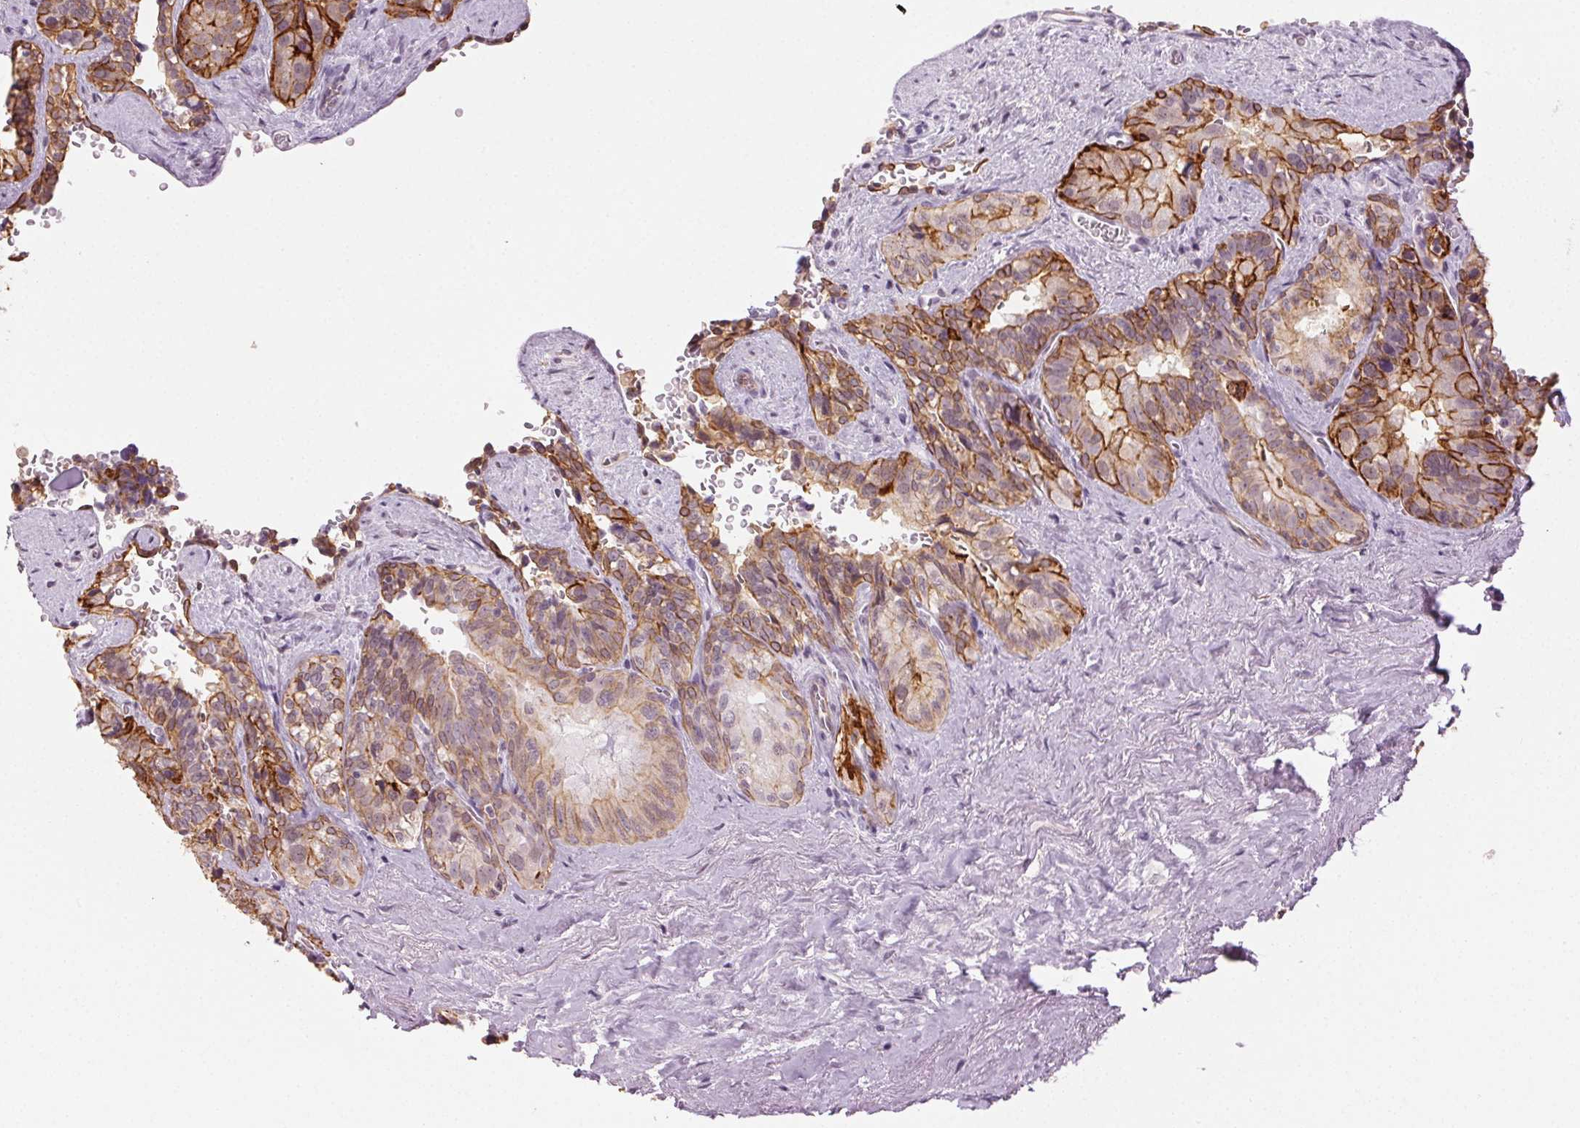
{"staining": {"intensity": "moderate", "quantity": "25%-75%", "location": "cytoplasmic/membranous"}, "tissue": "seminal vesicle", "cell_type": "Glandular cells", "image_type": "normal", "snomed": [{"axis": "morphology", "description": "Normal tissue, NOS"}, {"axis": "topography", "description": "Seminal veicle"}], "caption": "Glandular cells display medium levels of moderate cytoplasmic/membranous expression in about 25%-75% of cells in benign seminal vesicle. (DAB = brown stain, brightfield microscopy at high magnification).", "gene": "AIF1L", "patient": {"sex": "male", "age": 69}}